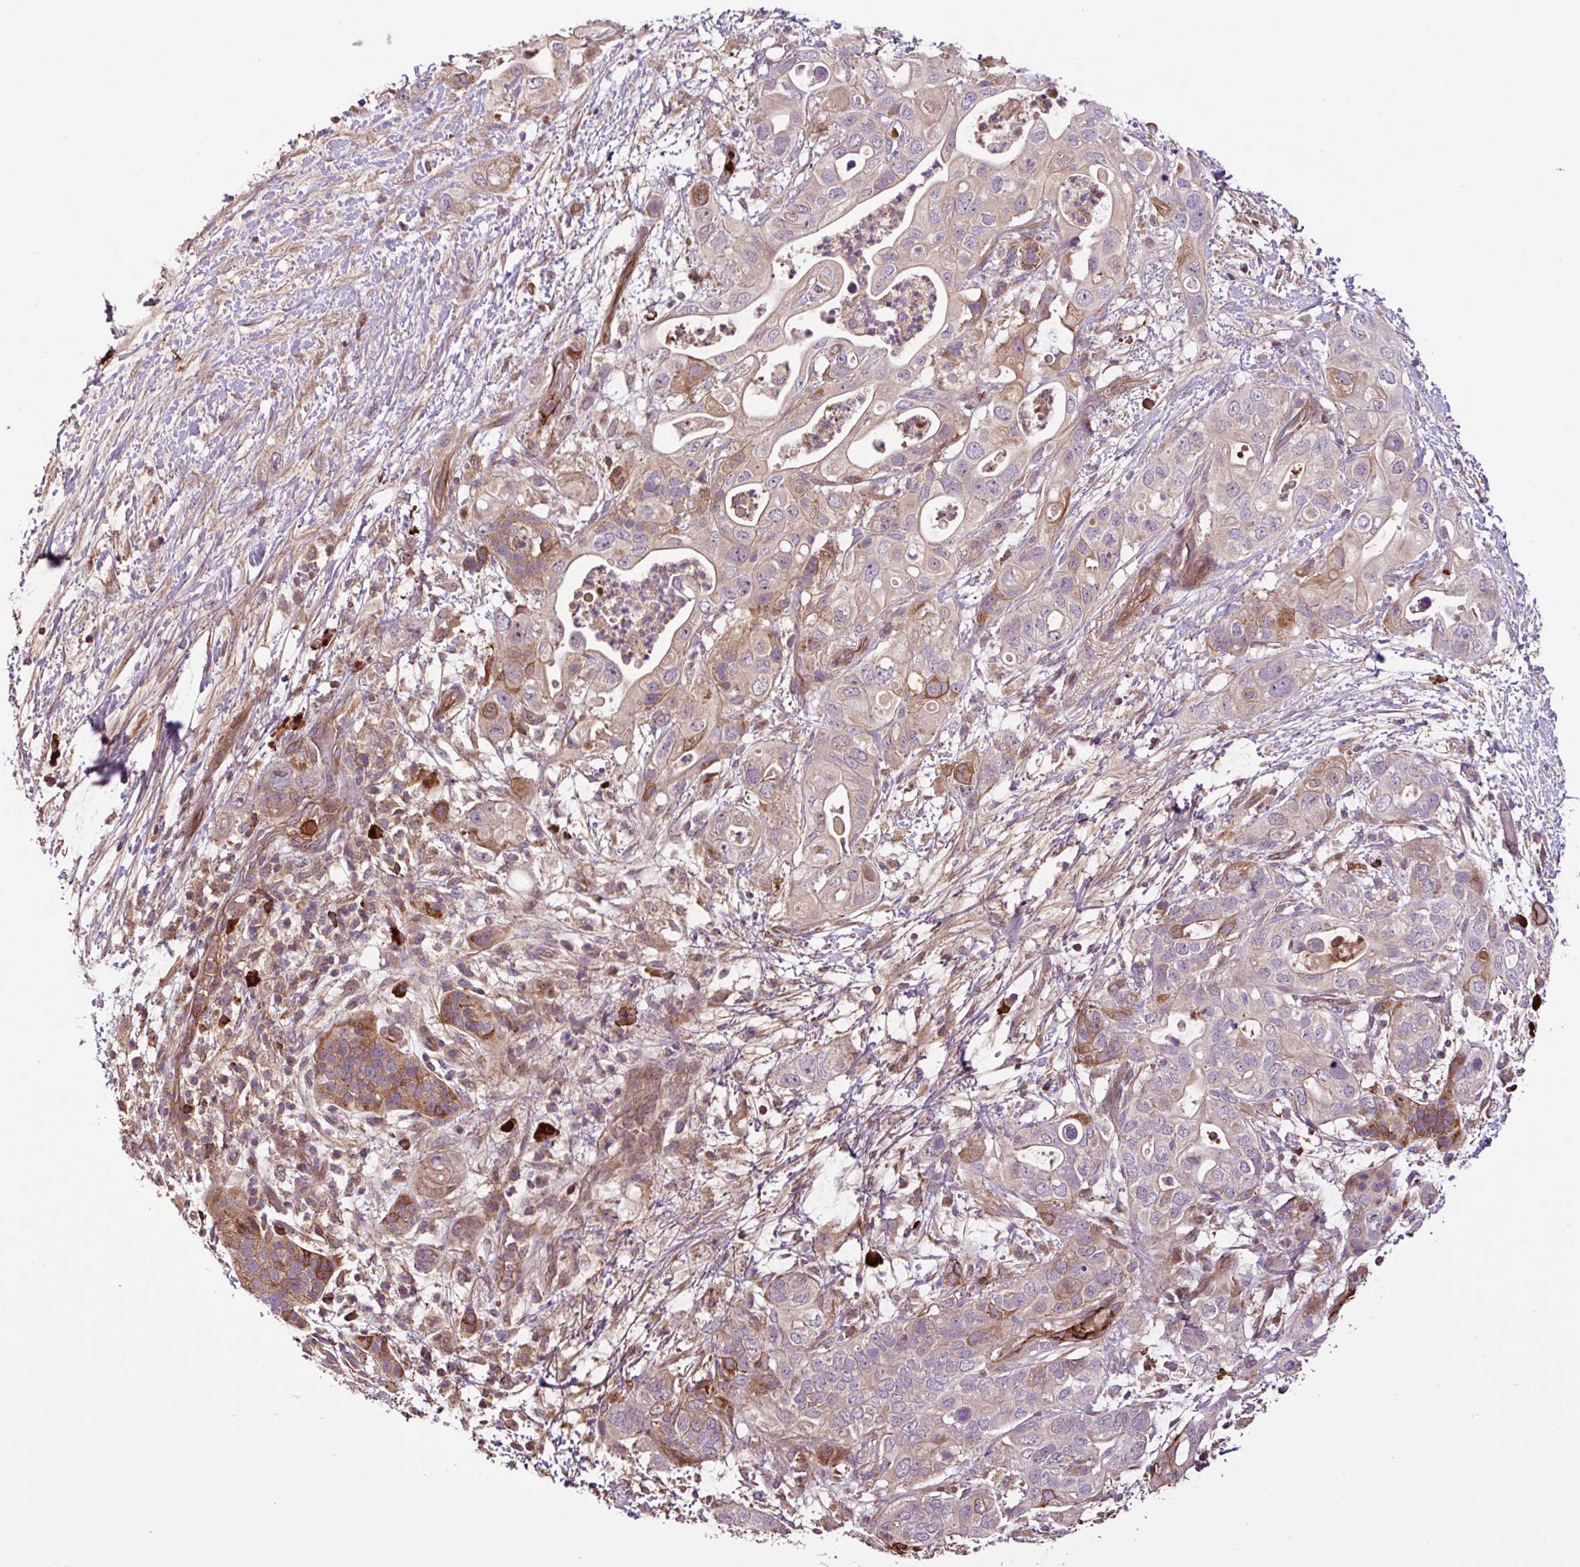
{"staining": {"intensity": "weak", "quantity": "25%-75%", "location": "cytoplasmic/membranous"}, "tissue": "pancreatic cancer", "cell_type": "Tumor cells", "image_type": "cancer", "snomed": [{"axis": "morphology", "description": "Adenocarcinoma, NOS"}, {"axis": "topography", "description": "Pancreas"}], "caption": "Immunohistochemistry staining of pancreatic adenocarcinoma, which displays low levels of weak cytoplasmic/membranous staining in about 25%-75% of tumor cells indicating weak cytoplasmic/membranous protein positivity. The staining was performed using DAB (brown) for protein detection and nuclei were counterstained in hematoxylin (blue).", "gene": "ZNF266", "patient": {"sex": "female", "age": 72}}